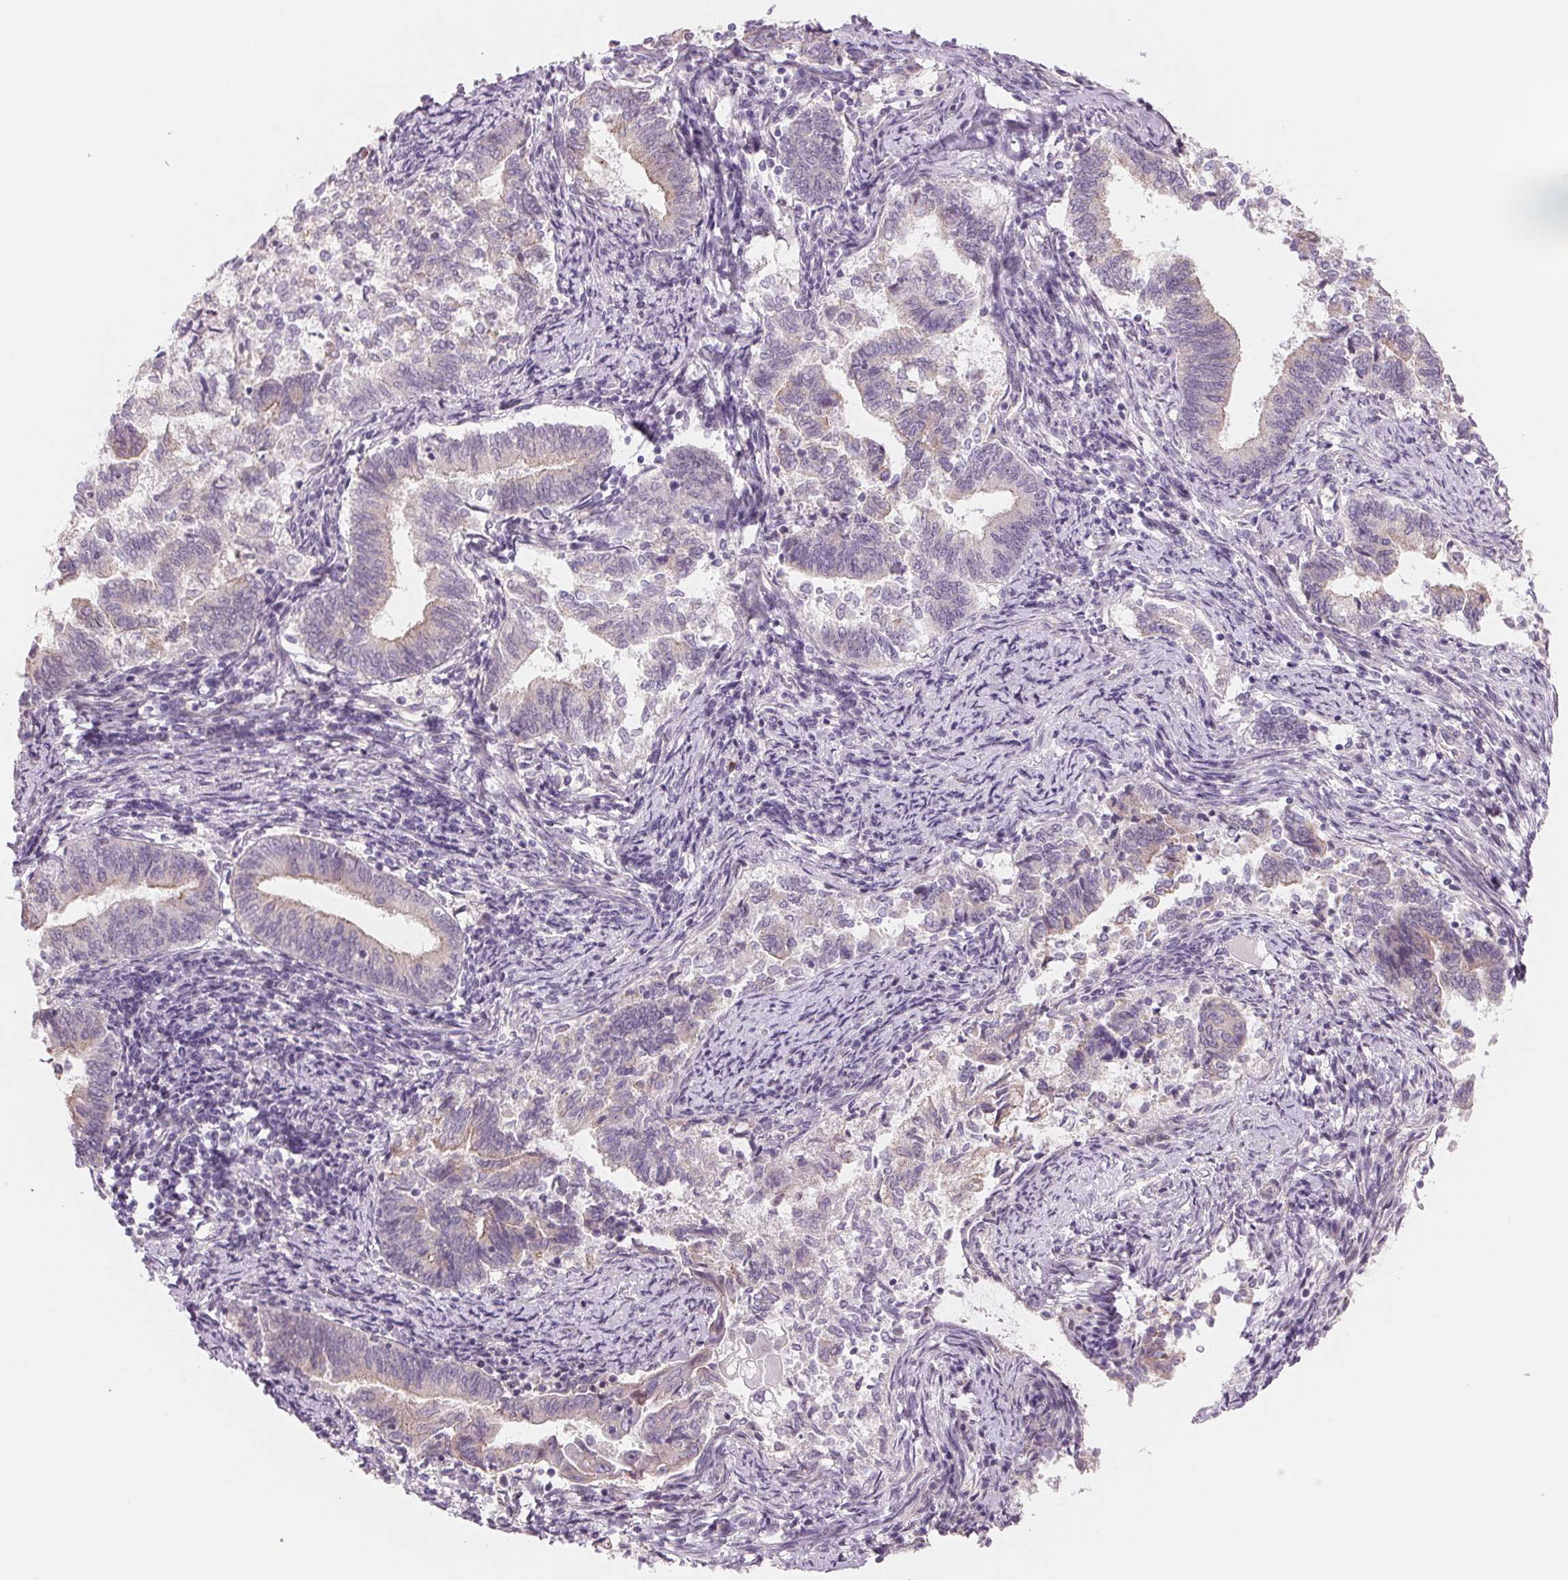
{"staining": {"intensity": "weak", "quantity": "<25%", "location": "cytoplasmic/membranous"}, "tissue": "endometrial cancer", "cell_type": "Tumor cells", "image_type": "cancer", "snomed": [{"axis": "morphology", "description": "Adenocarcinoma, NOS"}, {"axis": "topography", "description": "Endometrium"}], "caption": "High magnification brightfield microscopy of endometrial cancer (adenocarcinoma) stained with DAB (brown) and counterstained with hematoxylin (blue): tumor cells show no significant staining.", "gene": "CCDC168", "patient": {"sex": "female", "age": 65}}